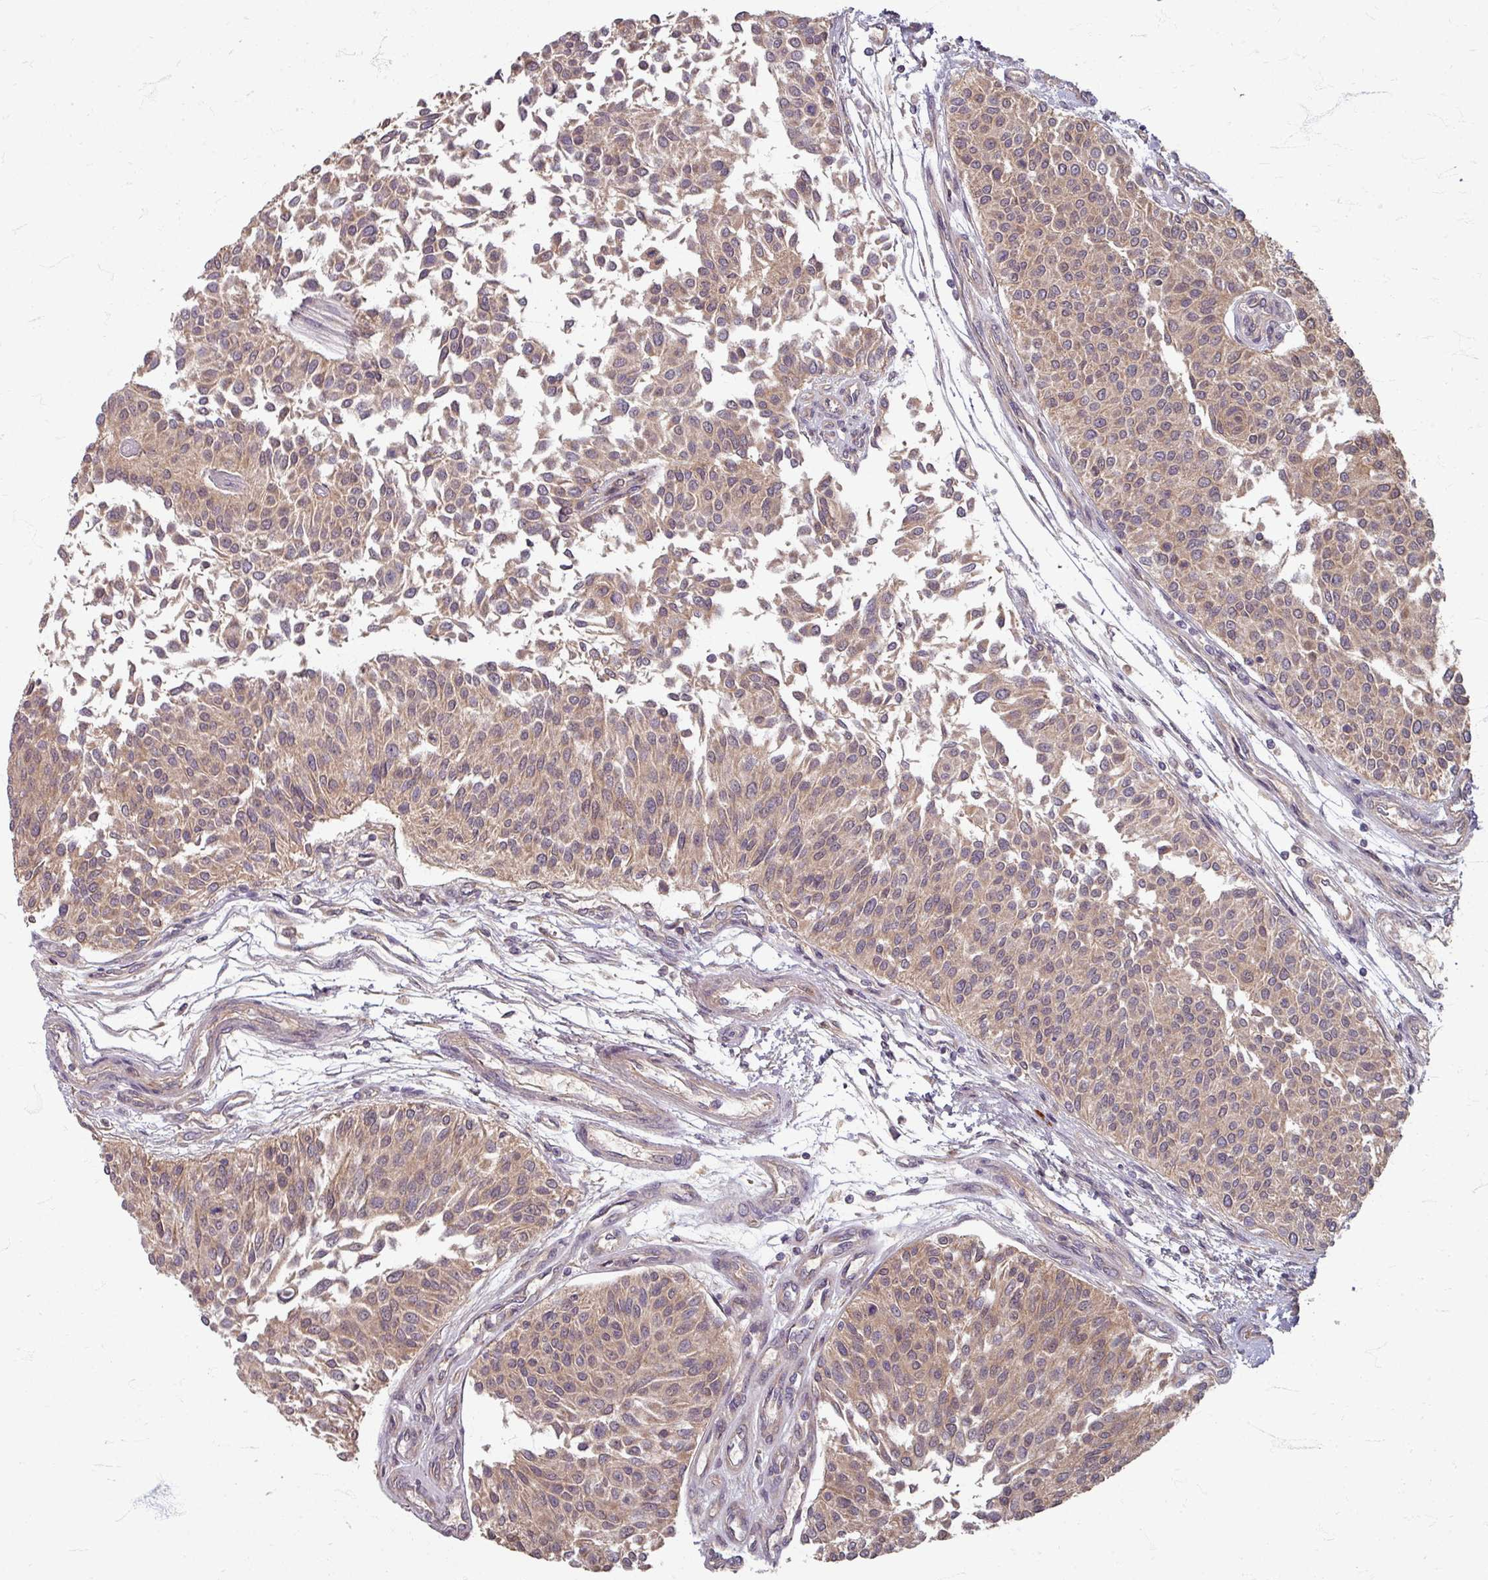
{"staining": {"intensity": "weak", "quantity": ">75%", "location": "cytoplasmic/membranous"}, "tissue": "urothelial cancer", "cell_type": "Tumor cells", "image_type": "cancer", "snomed": [{"axis": "morphology", "description": "Urothelial carcinoma, NOS"}, {"axis": "topography", "description": "Urinary bladder"}], "caption": "Tumor cells show low levels of weak cytoplasmic/membranous staining in approximately >75% of cells in transitional cell carcinoma.", "gene": "STAM", "patient": {"sex": "male", "age": 55}}